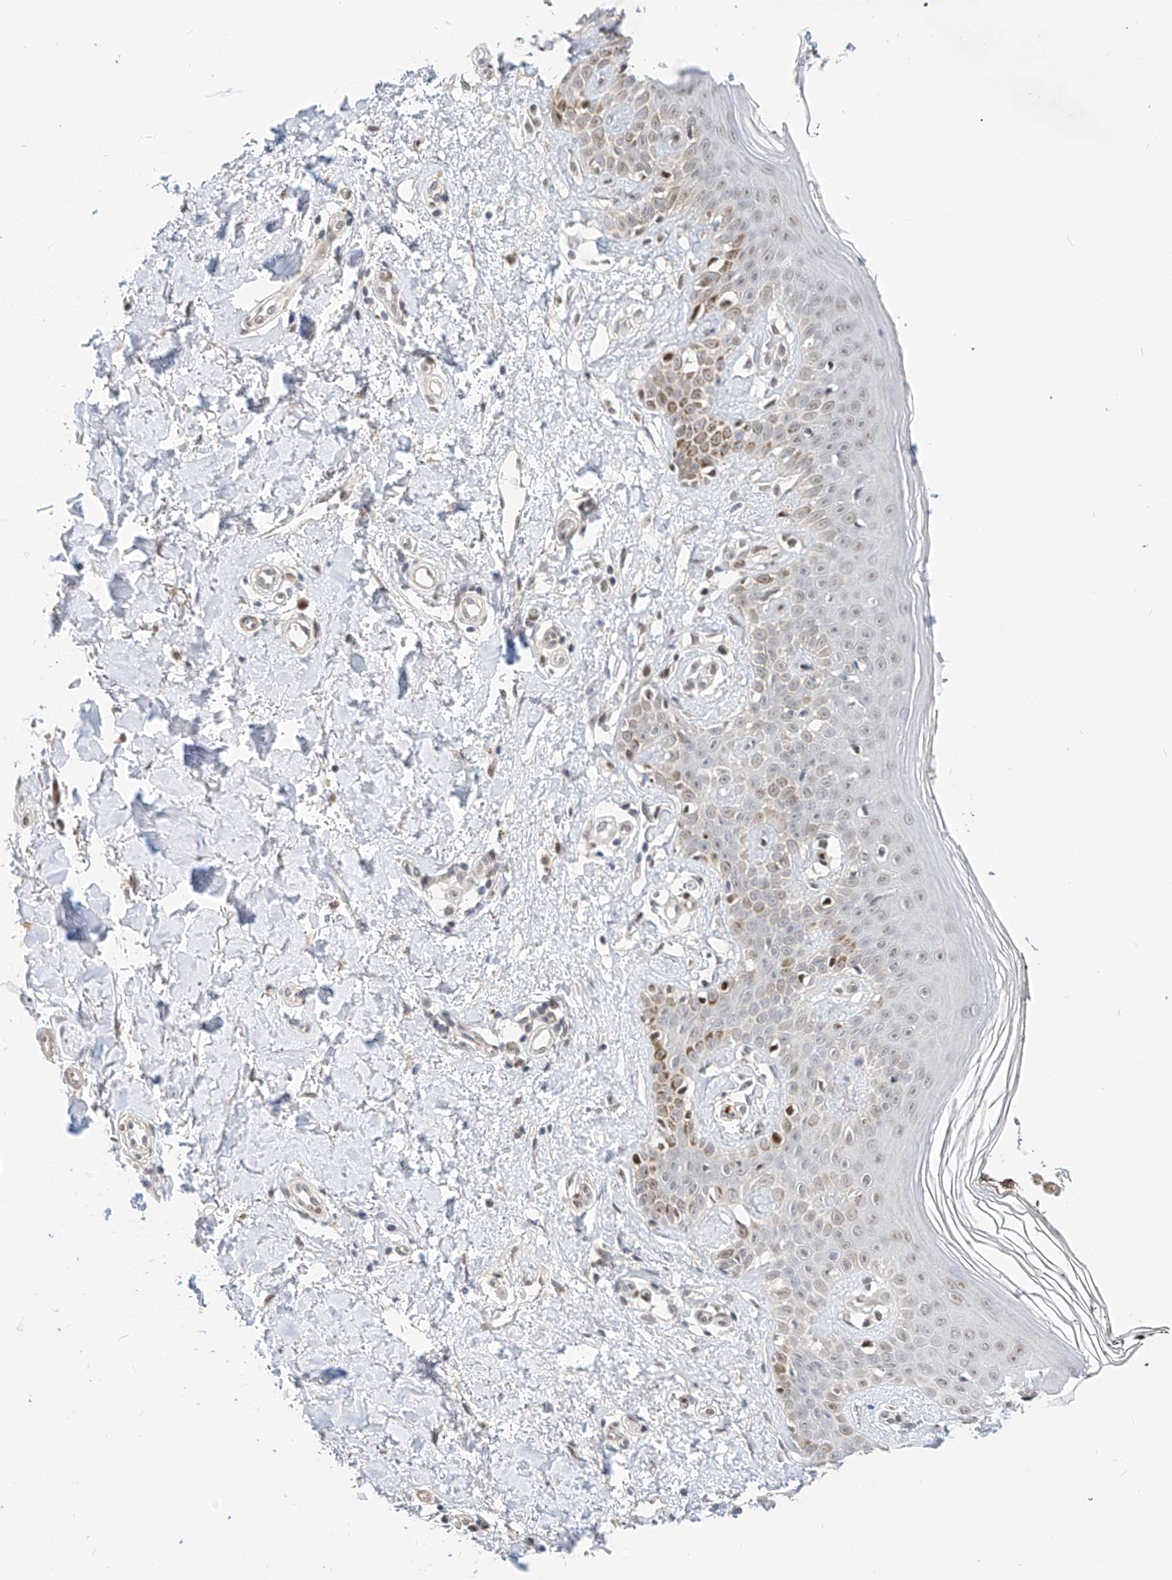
{"staining": {"intensity": "moderate", "quantity": ">75%", "location": "nuclear"}, "tissue": "skin", "cell_type": "Fibroblasts", "image_type": "normal", "snomed": [{"axis": "morphology", "description": "Normal tissue, NOS"}, {"axis": "topography", "description": "Skin"}], "caption": "High-magnification brightfield microscopy of benign skin stained with DAB (brown) and counterstained with hematoxylin (blue). fibroblasts exhibit moderate nuclear expression is present in approximately>75% of cells. Immunohistochemistry stains the protein of interest in brown and the nuclei are stained blue.", "gene": "CBX8", "patient": {"sex": "female", "age": 64}}